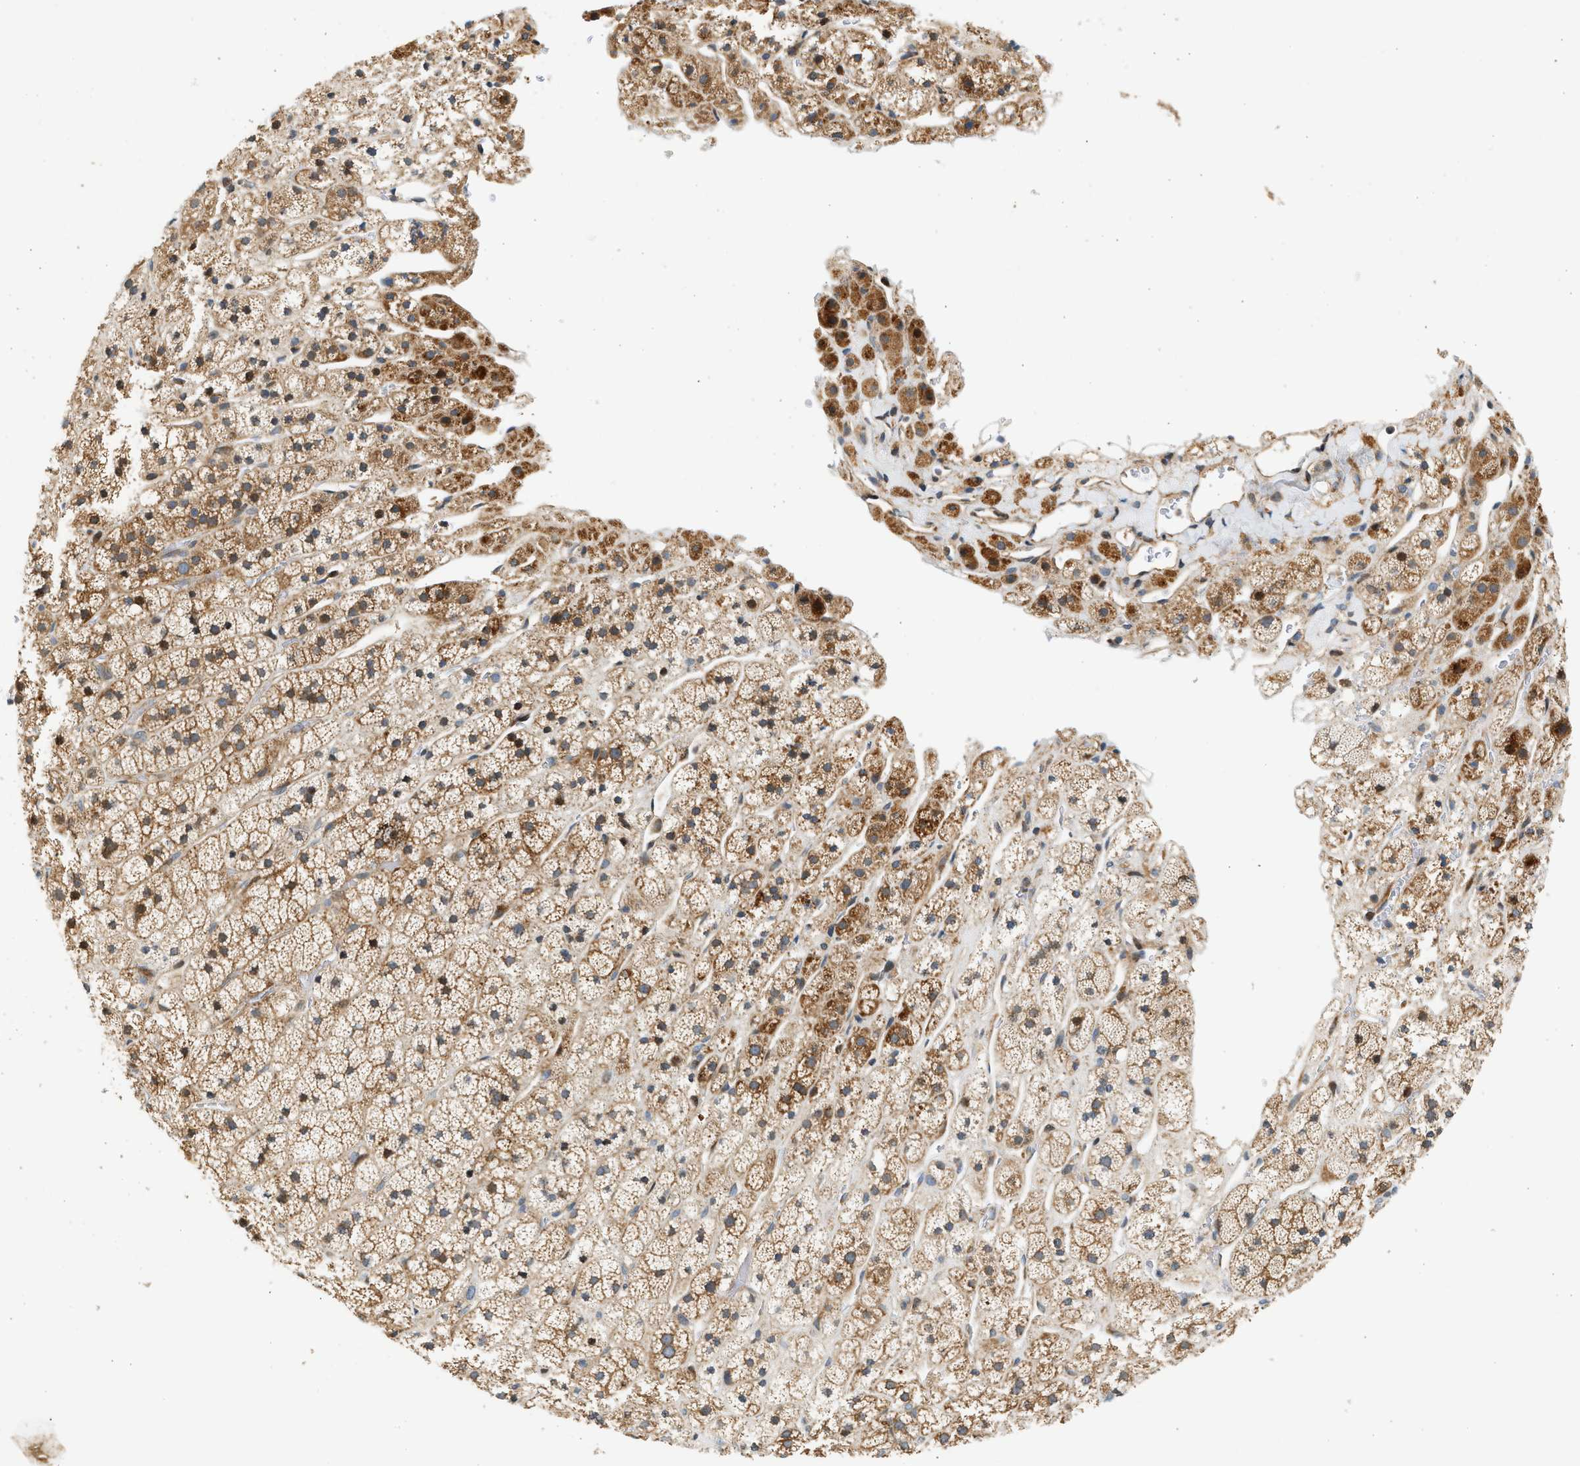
{"staining": {"intensity": "strong", "quantity": ">75%", "location": "cytoplasmic/membranous"}, "tissue": "adrenal gland", "cell_type": "Glandular cells", "image_type": "normal", "snomed": [{"axis": "morphology", "description": "Normal tissue, NOS"}, {"axis": "topography", "description": "Adrenal gland"}], "caption": "Immunohistochemistry micrograph of benign adrenal gland: human adrenal gland stained using IHC exhibits high levels of strong protein expression localized specifically in the cytoplasmic/membranous of glandular cells, appearing as a cytoplasmic/membranous brown color.", "gene": "NRSN2", "patient": {"sex": "male", "age": 56}}